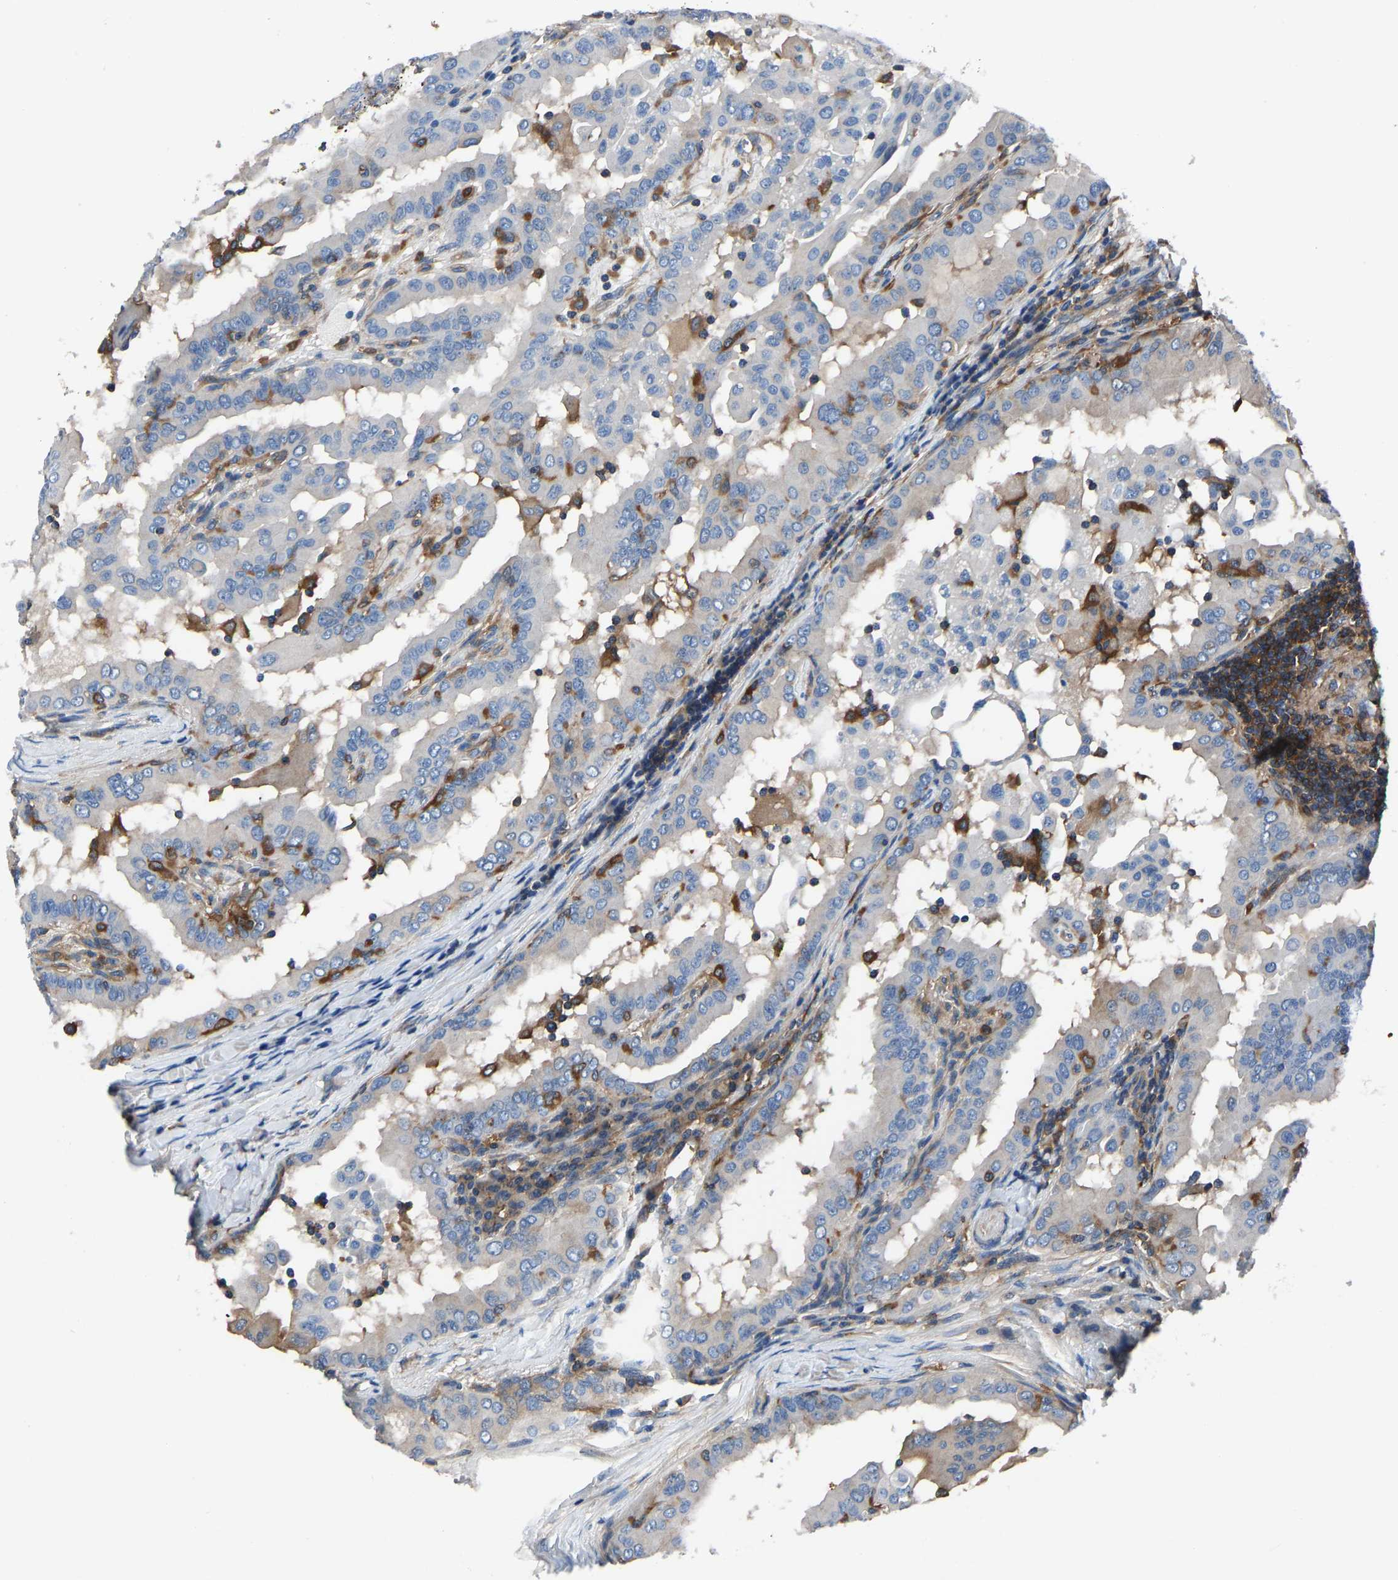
{"staining": {"intensity": "weak", "quantity": "<25%", "location": "cytoplasmic/membranous"}, "tissue": "thyroid cancer", "cell_type": "Tumor cells", "image_type": "cancer", "snomed": [{"axis": "morphology", "description": "Papillary adenocarcinoma, NOS"}, {"axis": "topography", "description": "Thyroid gland"}], "caption": "High power microscopy photomicrograph of an IHC histopathology image of thyroid cancer (papillary adenocarcinoma), revealing no significant positivity in tumor cells. (Stains: DAB immunohistochemistry (IHC) with hematoxylin counter stain, Microscopy: brightfield microscopy at high magnification).", "gene": "PRKAR1A", "patient": {"sex": "male", "age": 33}}